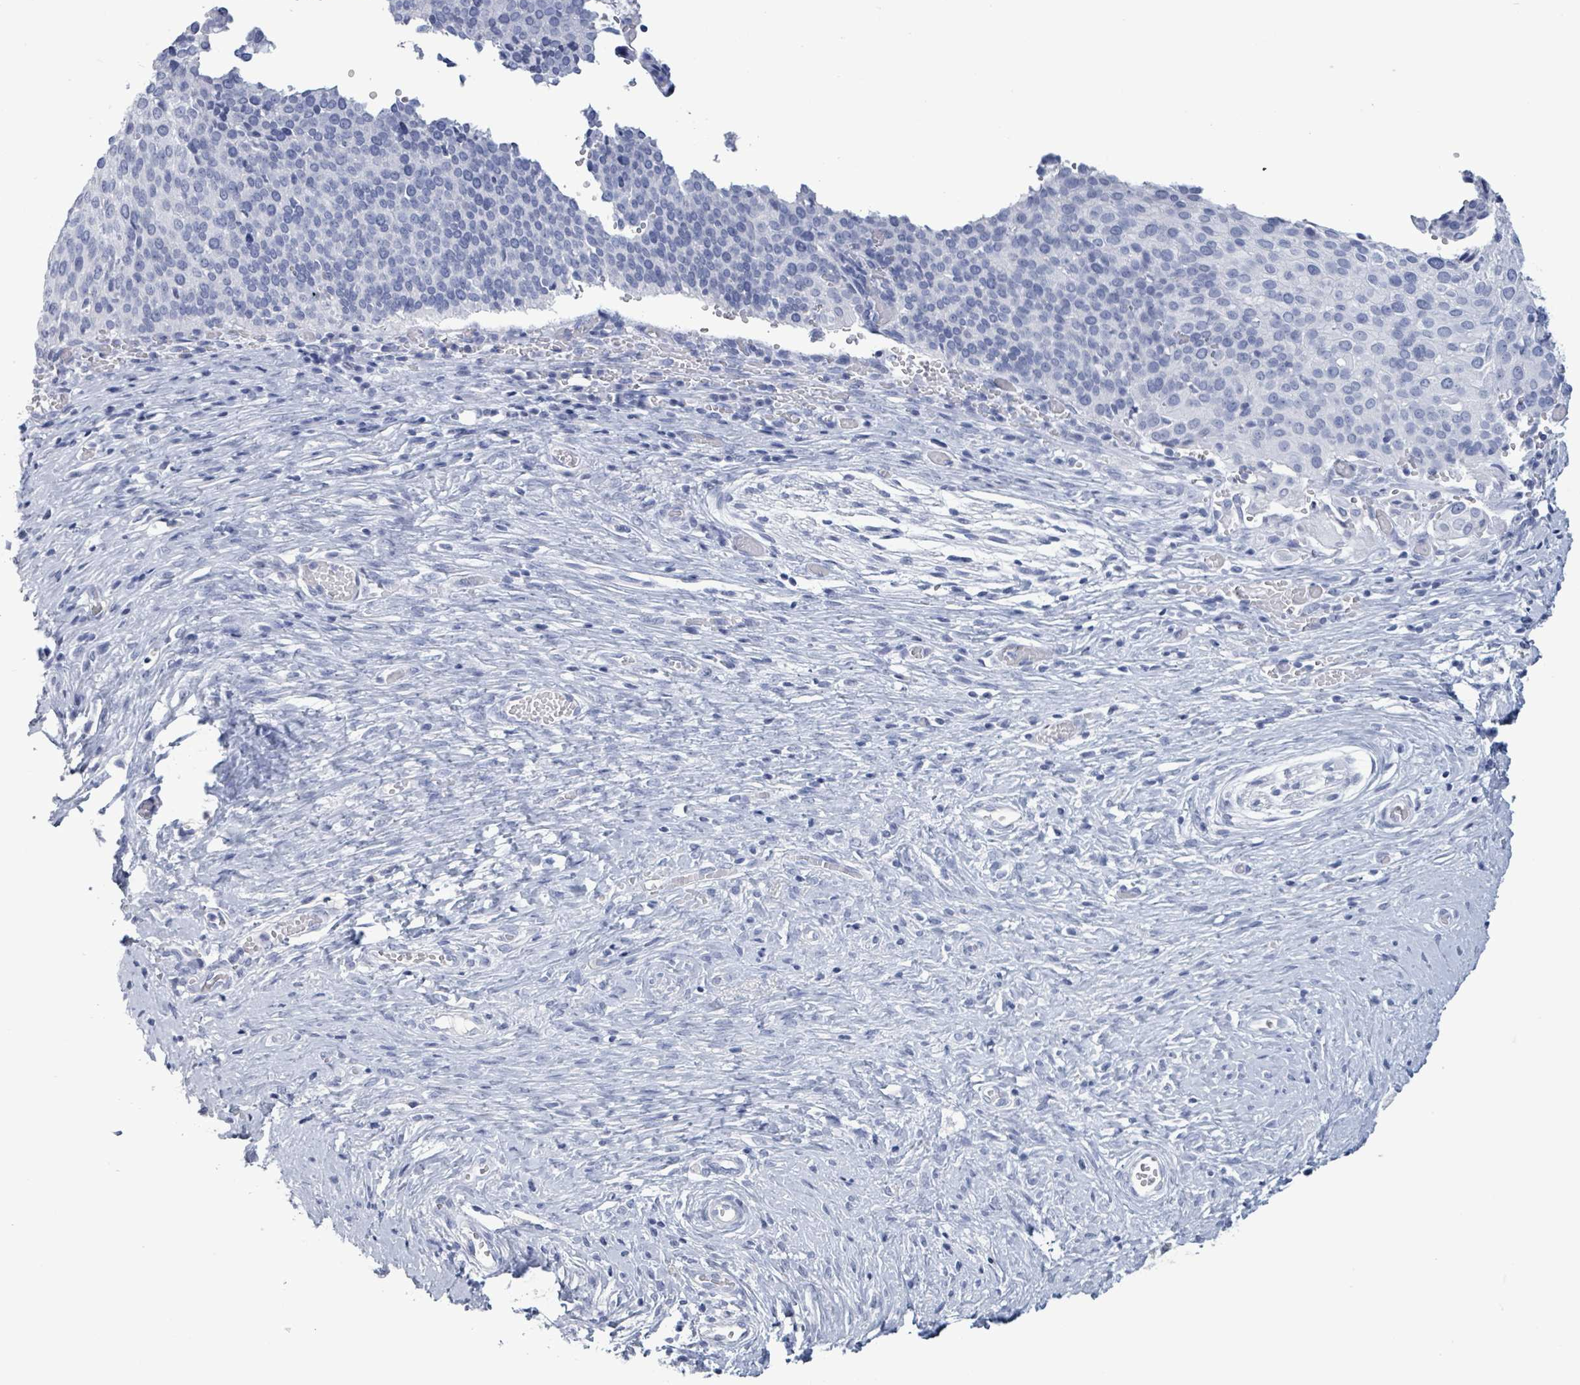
{"staining": {"intensity": "negative", "quantity": "none", "location": "none"}, "tissue": "cervical cancer", "cell_type": "Tumor cells", "image_type": "cancer", "snomed": [{"axis": "morphology", "description": "Squamous cell carcinoma, NOS"}, {"axis": "topography", "description": "Cervix"}], "caption": "Immunohistochemistry (IHC) micrograph of cervical squamous cell carcinoma stained for a protein (brown), which displays no expression in tumor cells.", "gene": "NKX2-1", "patient": {"sex": "female", "age": 44}}